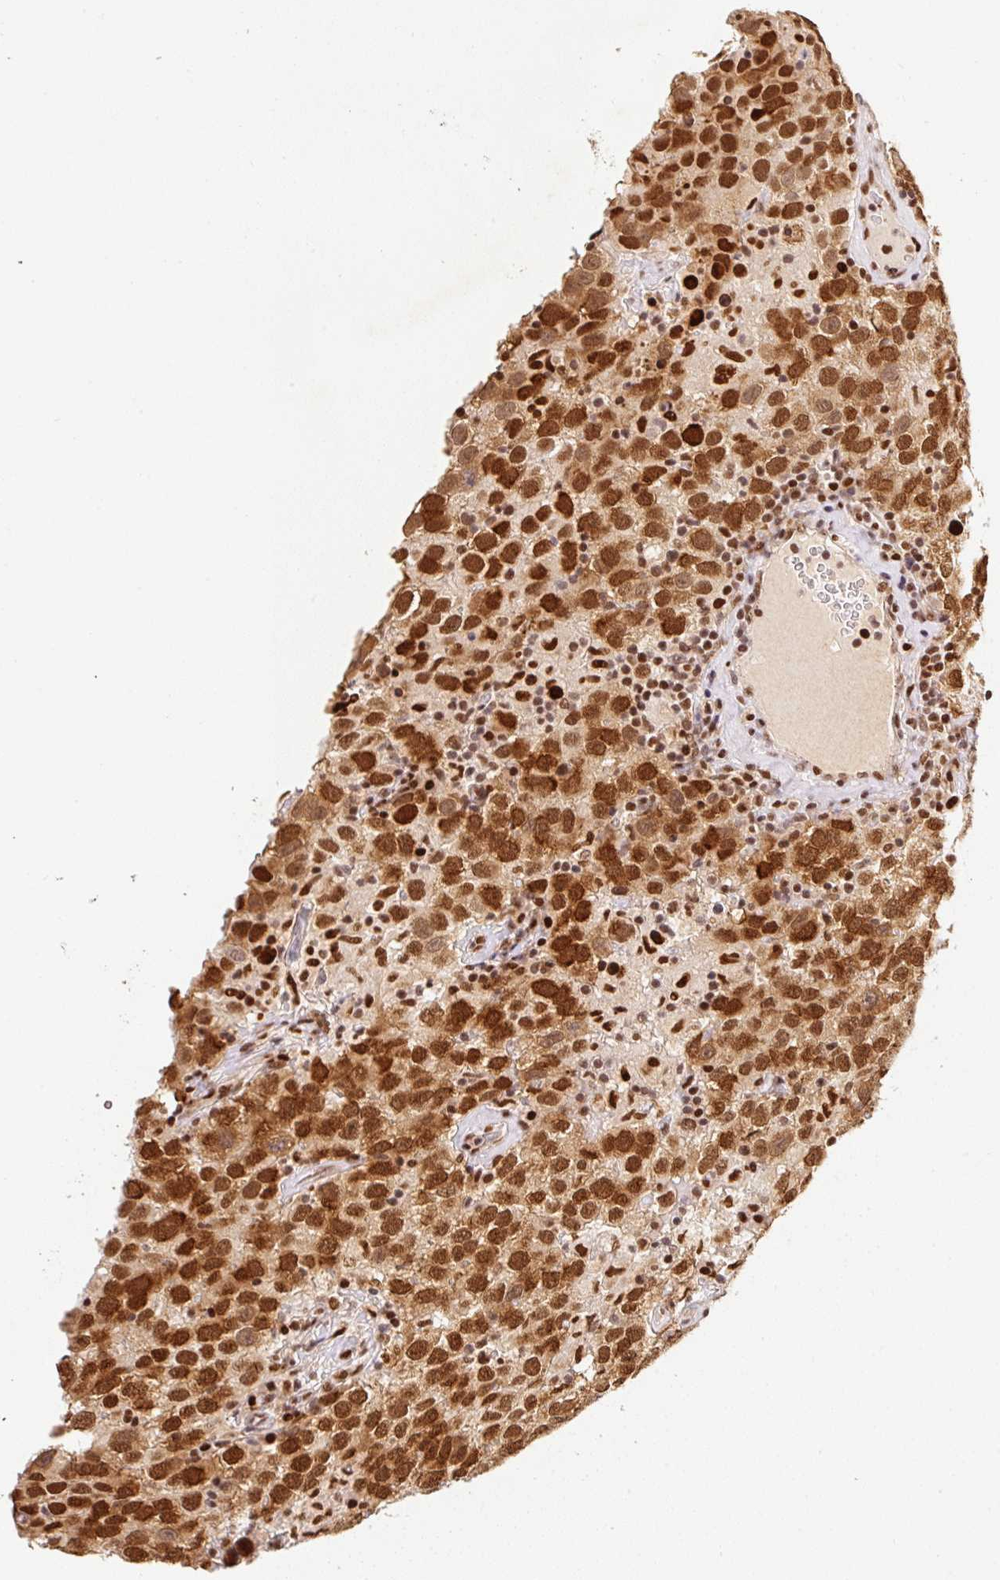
{"staining": {"intensity": "strong", "quantity": ">75%", "location": "cytoplasmic/membranous,nuclear"}, "tissue": "testis cancer", "cell_type": "Tumor cells", "image_type": "cancer", "snomed": [{"axis": "morphology", "description": "Seminoma, NOS"}, {"axis": "topography", "description": "Testis"}], "caption": "Immunohistochemical staining of seminoma (testis) displays high levels of strong cytoplasmic/membranous and nuclear expression in approximately >75% of tumor cells.", "gene": "GPR139", "patient": {"sex": "male", "age": 41}}